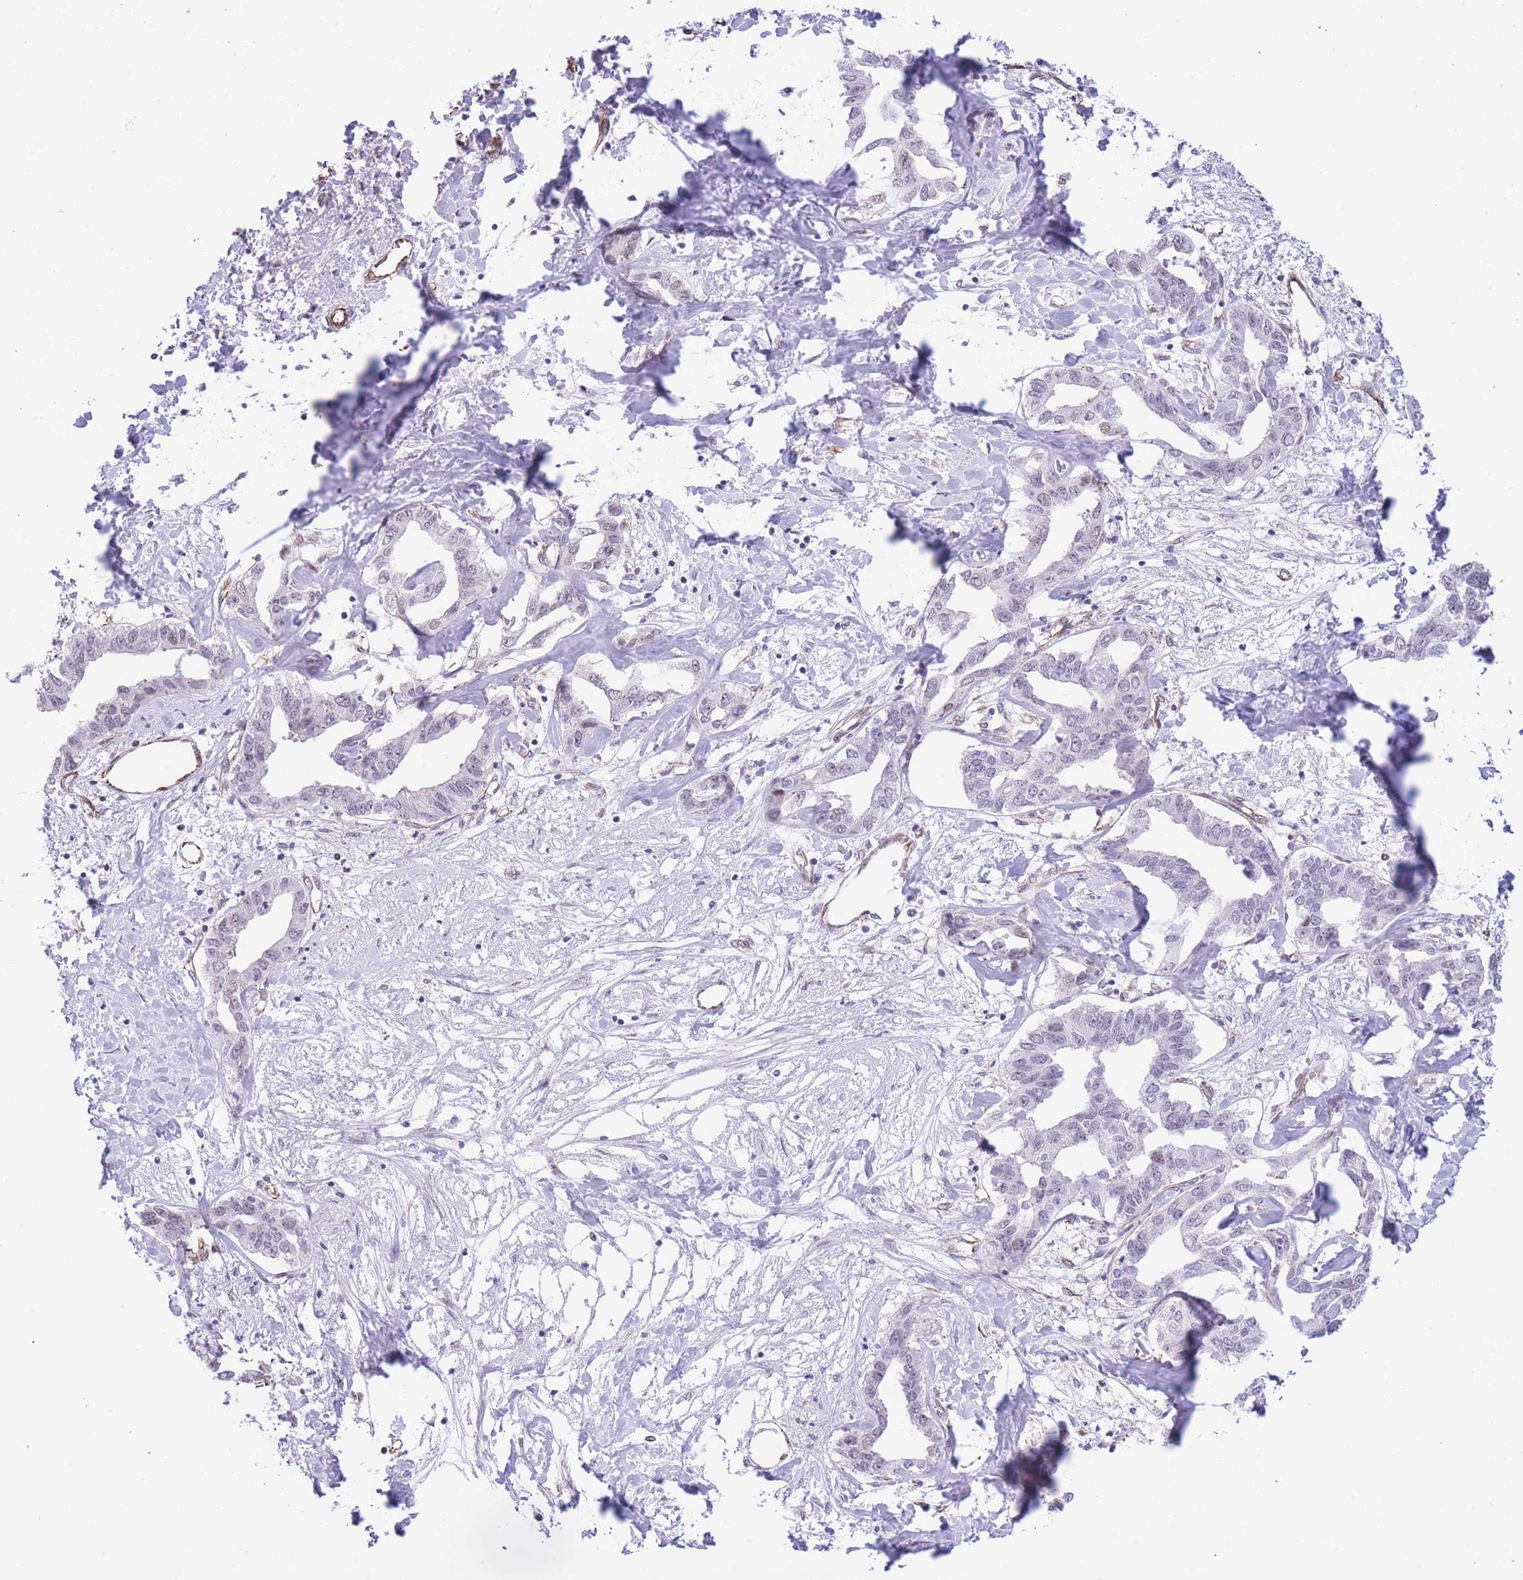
{"staining": {"intensity": "negative", "quantity": "none", "location": "none"}, "tissue": "liver cancer", "cell_type": "Tumor cells", "image_type": "cancer", "snomed": [{"axis": "morphology", "description": "Cholangiocarcinoma"}, {"axis": "topography", "description": "Liver"}], "caption": "High power microscopy histopathology image of an immunohistochemistry (IHC) image of liver cancer (cholangiocarcinoma), revealing no significant positivity in tumor cells.", "gene": "PSG8", "patient": {"sex": "male", "age": 59}}